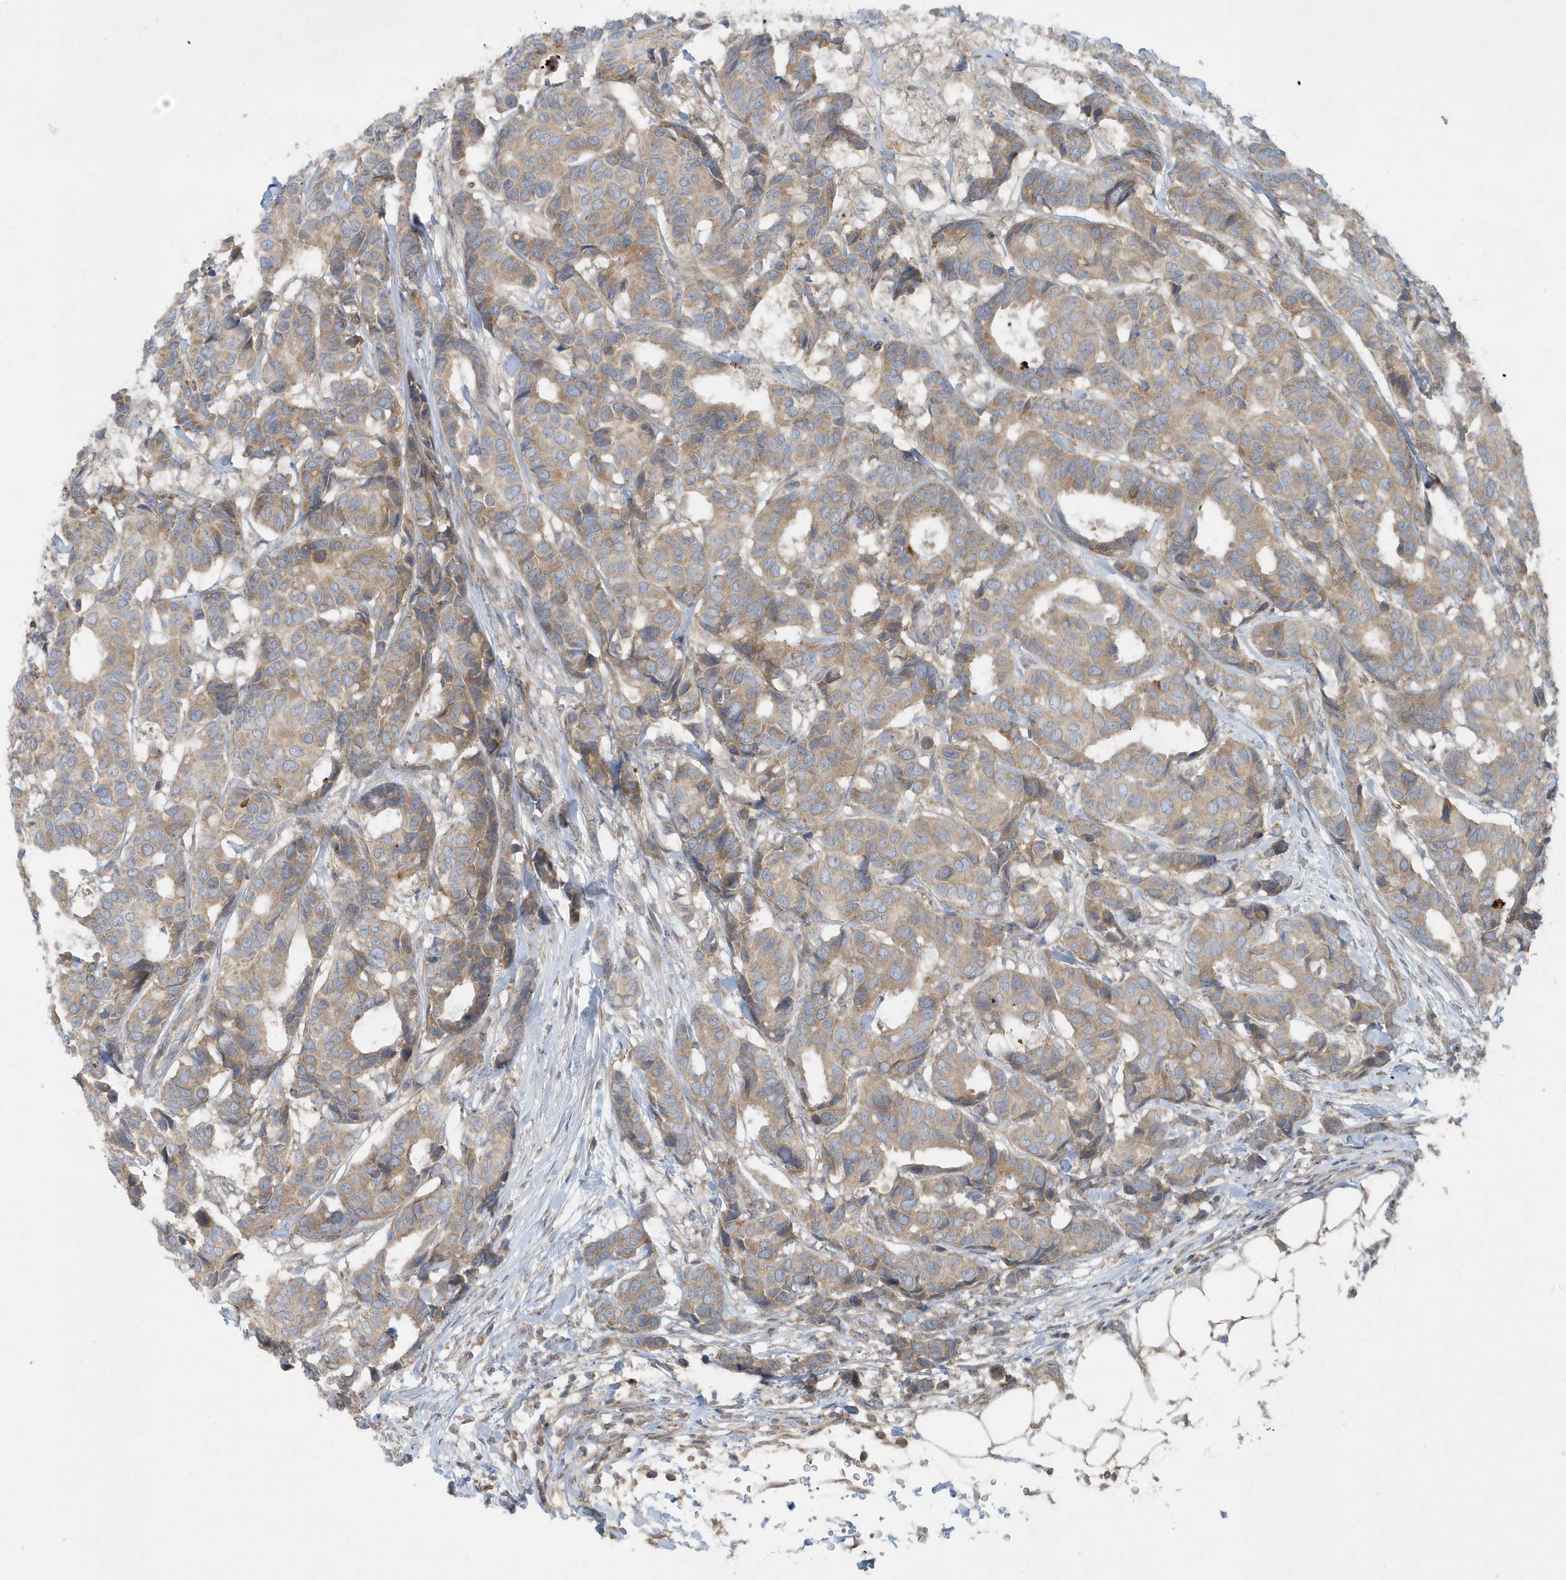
{"staining": {"intensity": "weak", "quantity": ">75%", "location": "cytoplasmic/membranous"}, "tissue": "breast cancer", "cell_type": "Tumor cells", "image_type": "cancer", "snomed": [{"axis": "morphology", "description": "Duct carcinoma"}, {"axis": "topography", "description": "Breast"}], "caption": "Immunohistochemistry of human breast cancer displays low levels of weak cytoplasmic/membranous expression in about >75% of tumor cells. The staining is performed using DAB (3,3'-diaminobenzidine) brown chromogen to label protein expression. The nuclei are counter-stained blue using hematoxylin.", "gene": "SLC38A2", "patient": {"sex": "female", "age": 87}}